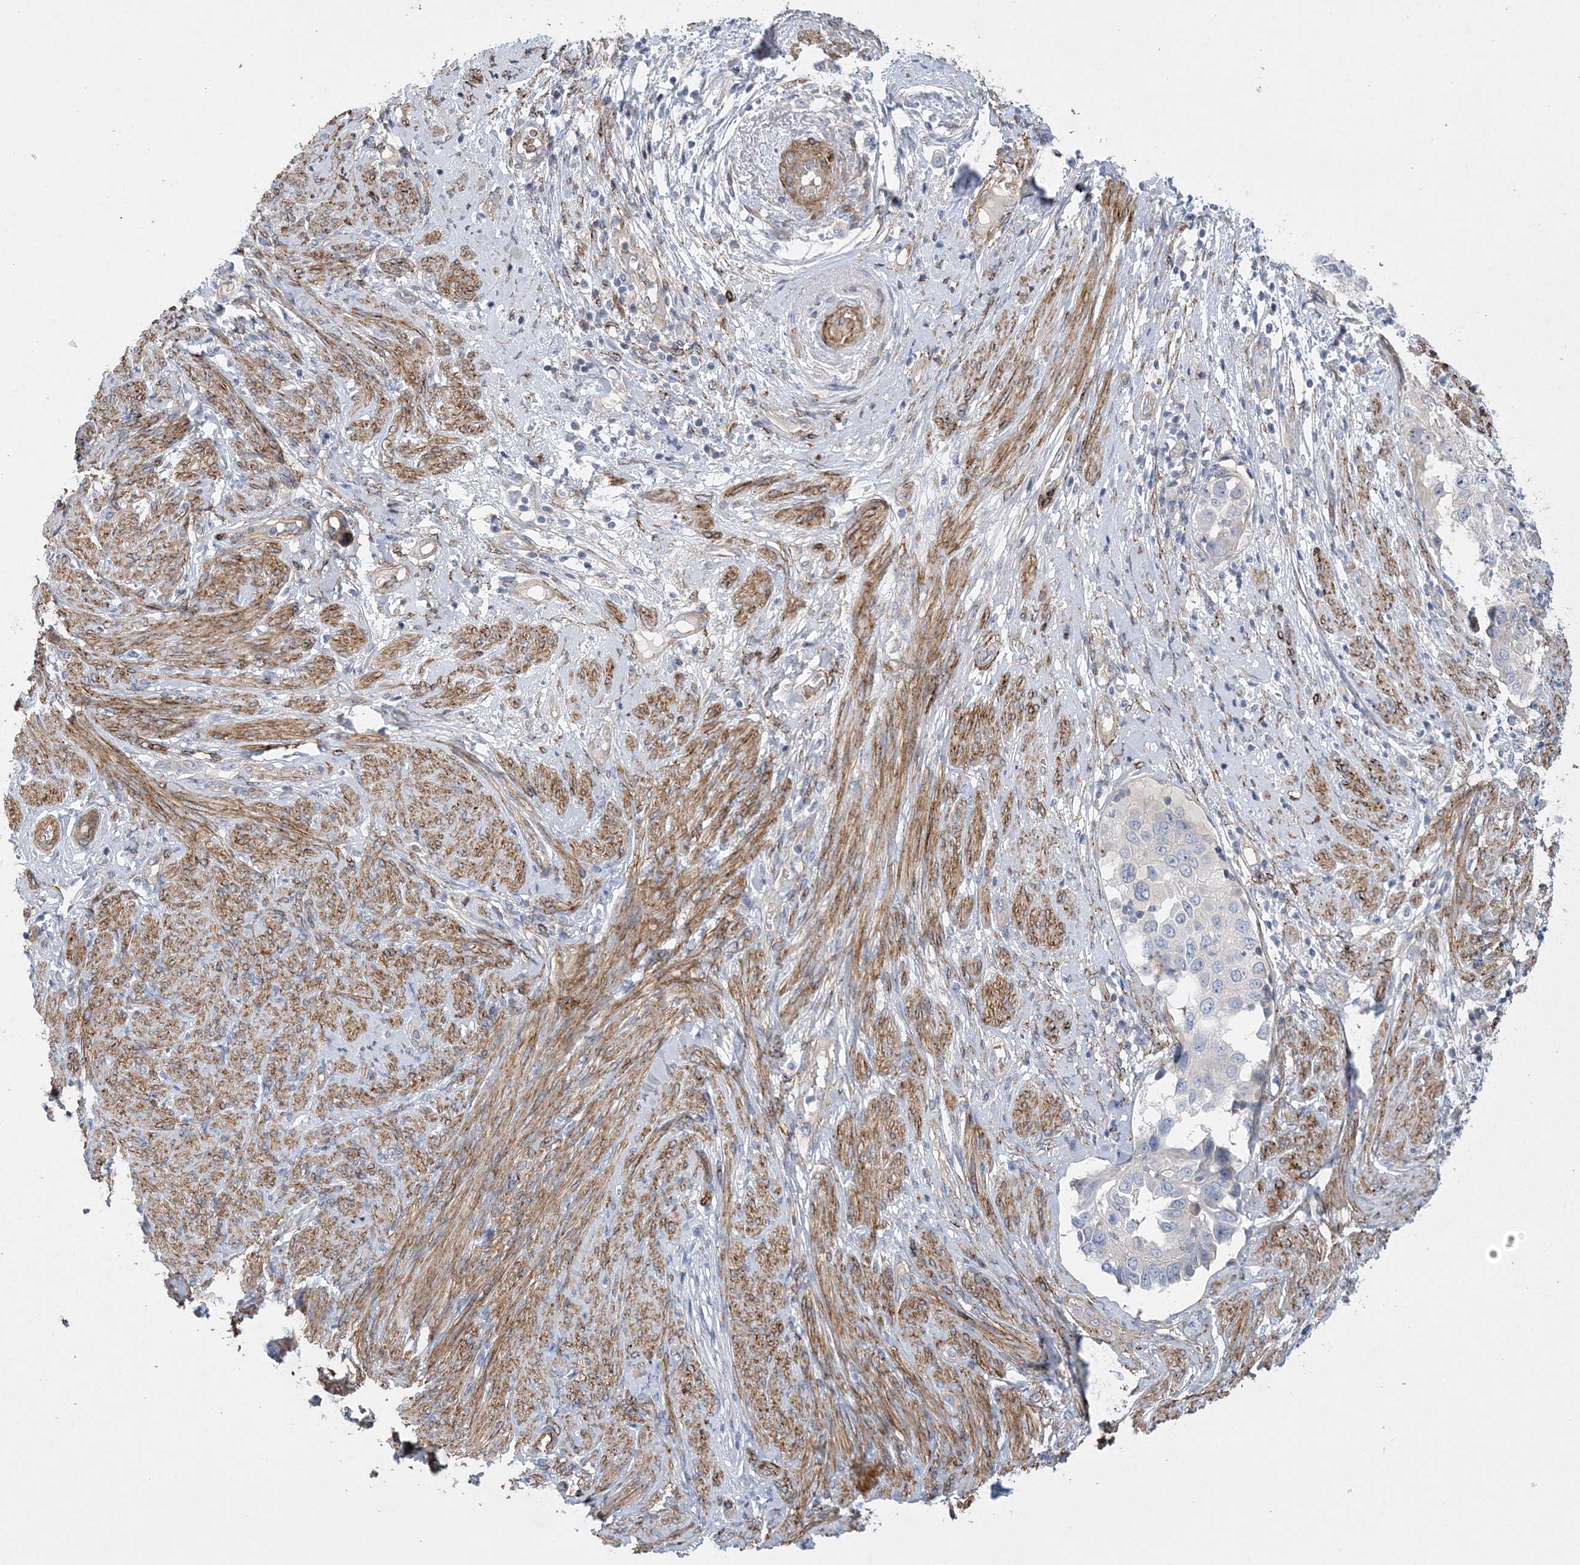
{"staining": {"intensity": "negative", "quantity": "none", "location": "none"}, "tissue": "endometrial cancer", "cell_type": "Tumor cells", "image_type": "cancer", "snomed": [{"axis": "morphology", "description": "Adenocarcinoma, NOS"}, {"axis": "topography", "description": "Endometrium"}], "caption": "Immunohistochemistry (IHC) of human endometrial cancer (adenocarcinoma) shows no staining in tumor cells. The staining was performed using DAB (3,3'-diaminobenzidine) to visualize the protein expression in brown, while the nuclei were stained in blue with hematoxylin (Magnification: 20x).", "gene": "CALN1", "patient": {"sex": "female", "age": 85}}